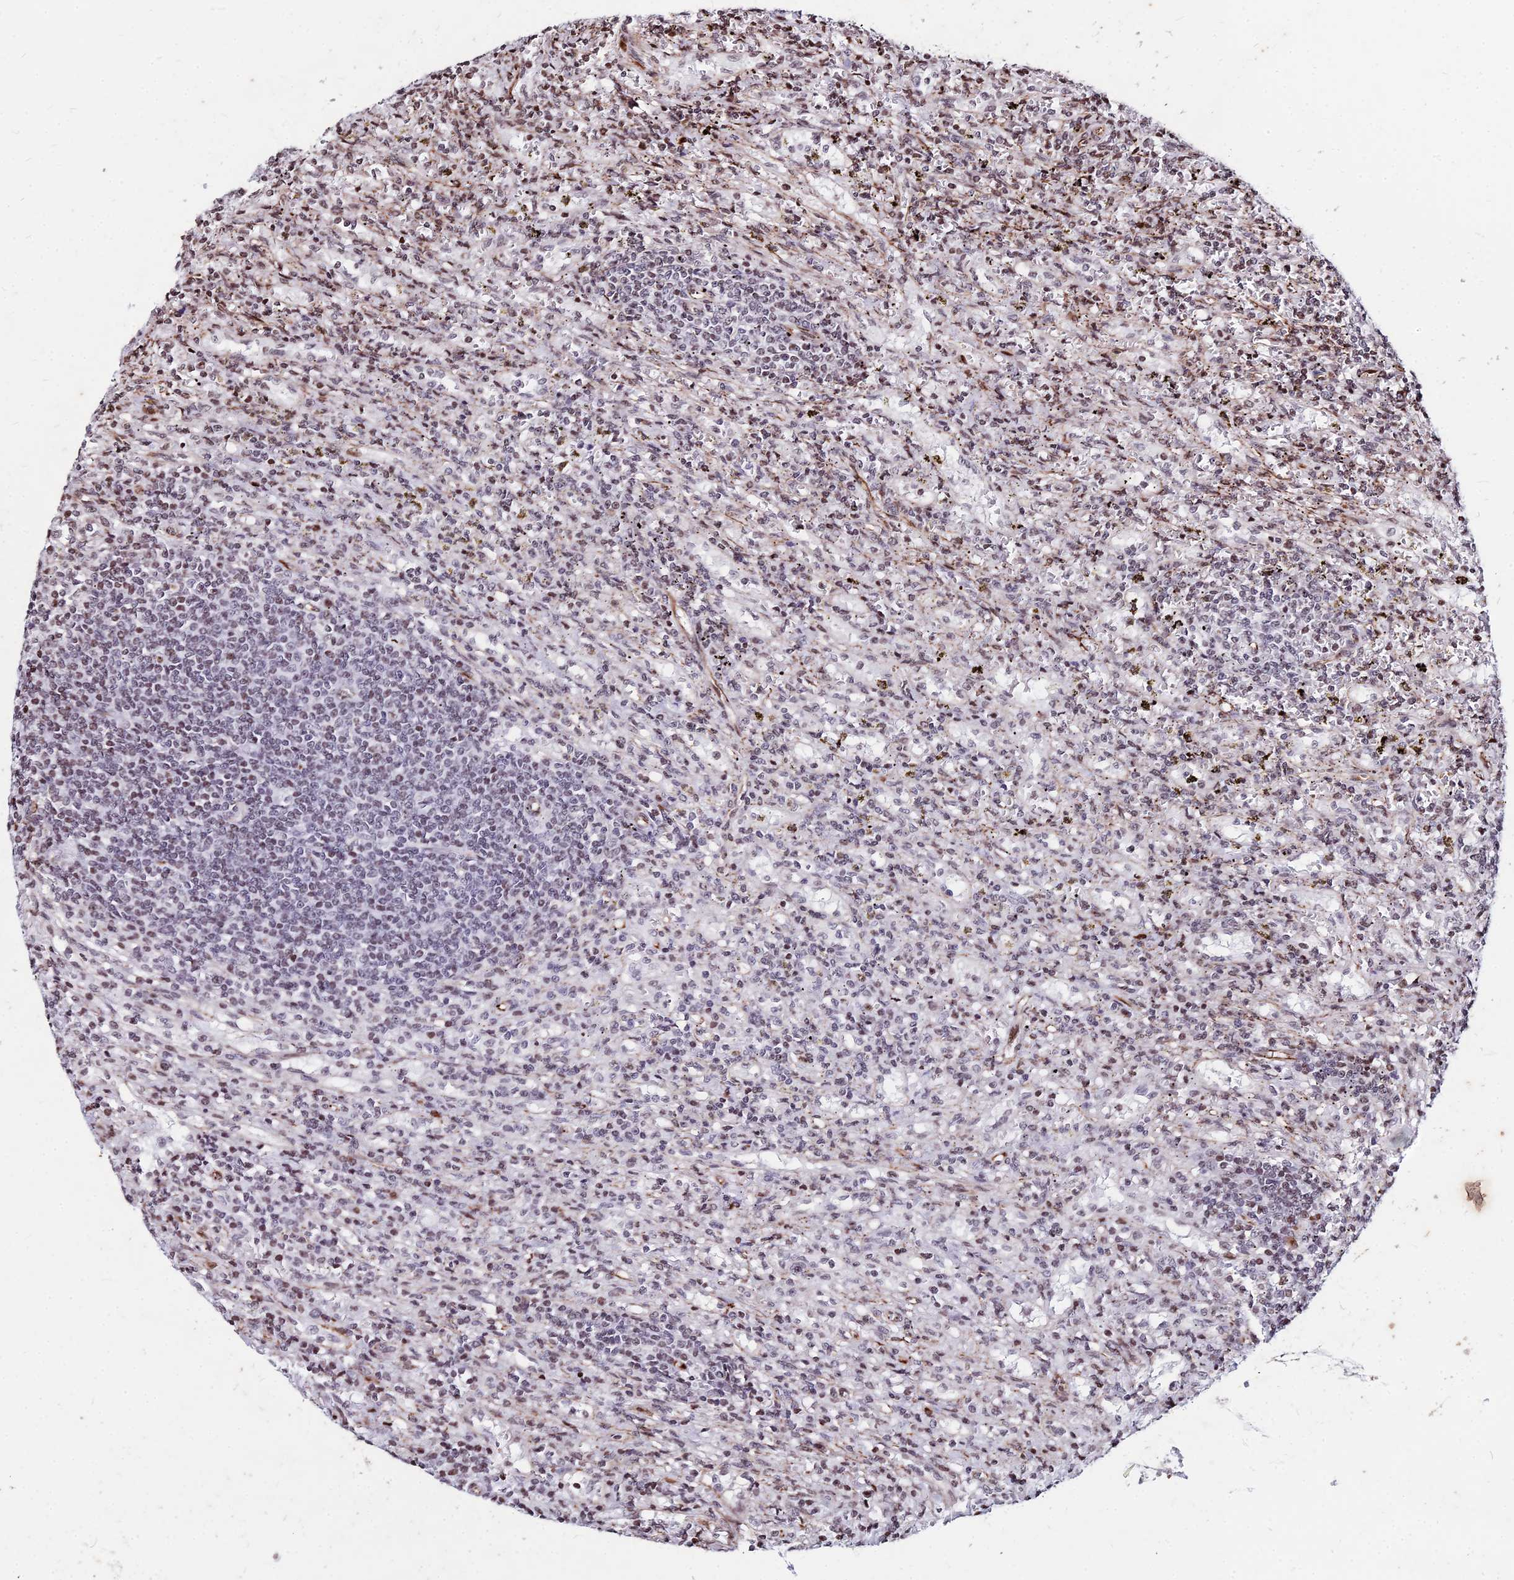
{"staining": {"intensity": "weak", "quantity": "<25%", "location": "nuclear"}, "tissue": "lymphoma", "cell_type": "Tumor cells", "image_type": "cancer", "snomed": [{"axis": "morphology", "description": "Malignant lymphoma, non-Hodgkin's type, Low grade"}, {"axis": "topography", "description": "Spleen"}], "caption": "Immunohistochemical staining of lymphoma demonstrates no significant expression in tumor cells.", "gene": "NYAP2", "patient": {"sex": "male", "age": 76}}